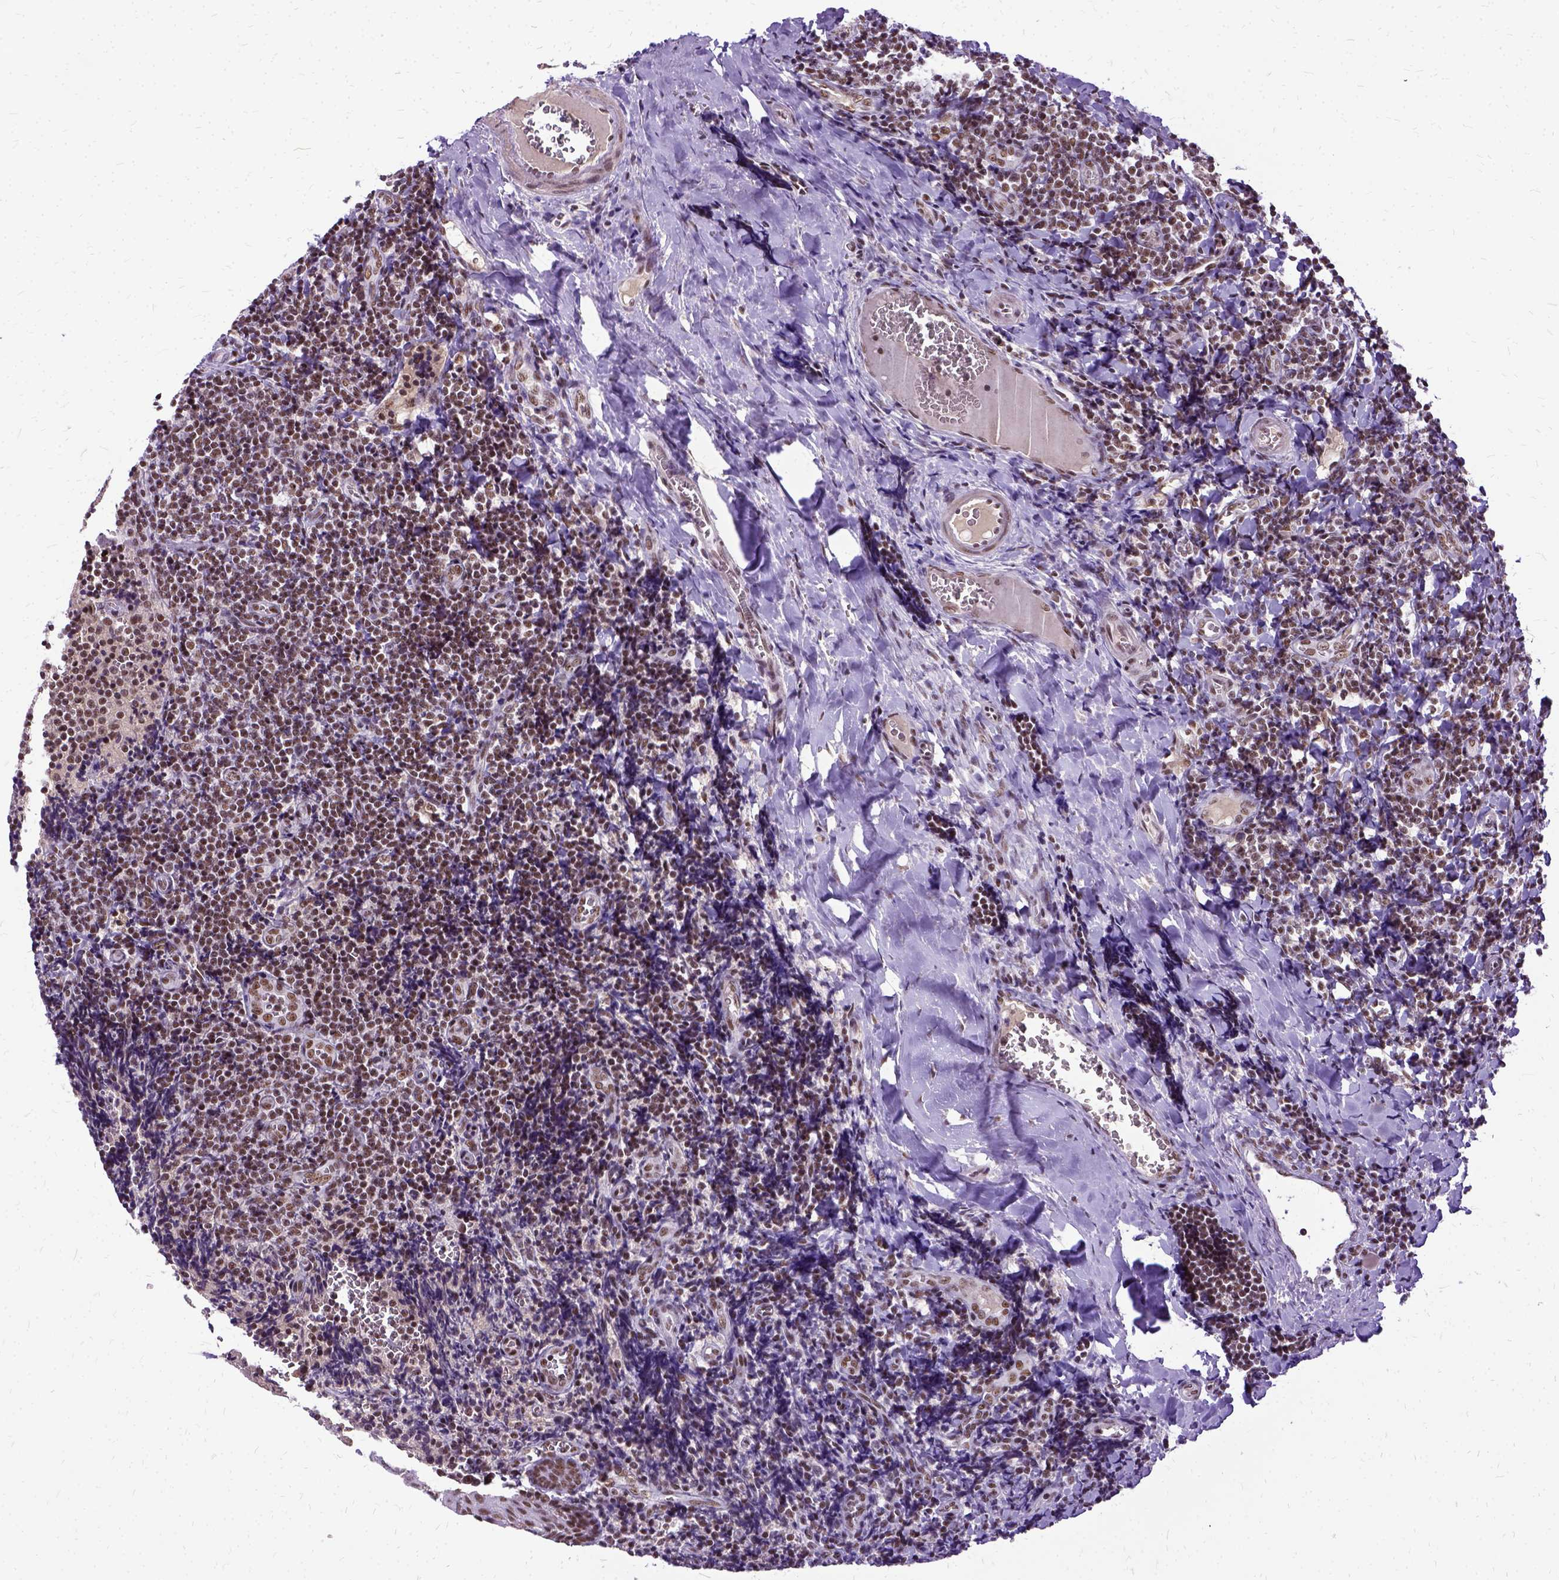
{"staining": {"intensity": "moderate", "quantity": ">75%", "location": "nuclear"}, "tissue": "tonsil", "cell_type": "Germinal center cells", "image_type": "normal", "snomed": [{"axis": "morphology", "description": "Normal tissue, NOS"}, {"axis": "morphology", "description": "Inflammation, NOS"}, {"axis": "topography", "description": "Tonsil"}], "caption": "IHC (DAB (3,3'-diaminobenzidine)) staining of normal tonsil reveals moderate nuclear protein staining in approximately >75% of germinal center cells.", "gene": "SETD1A", "patient": {"sex": "female", "age": 31}}